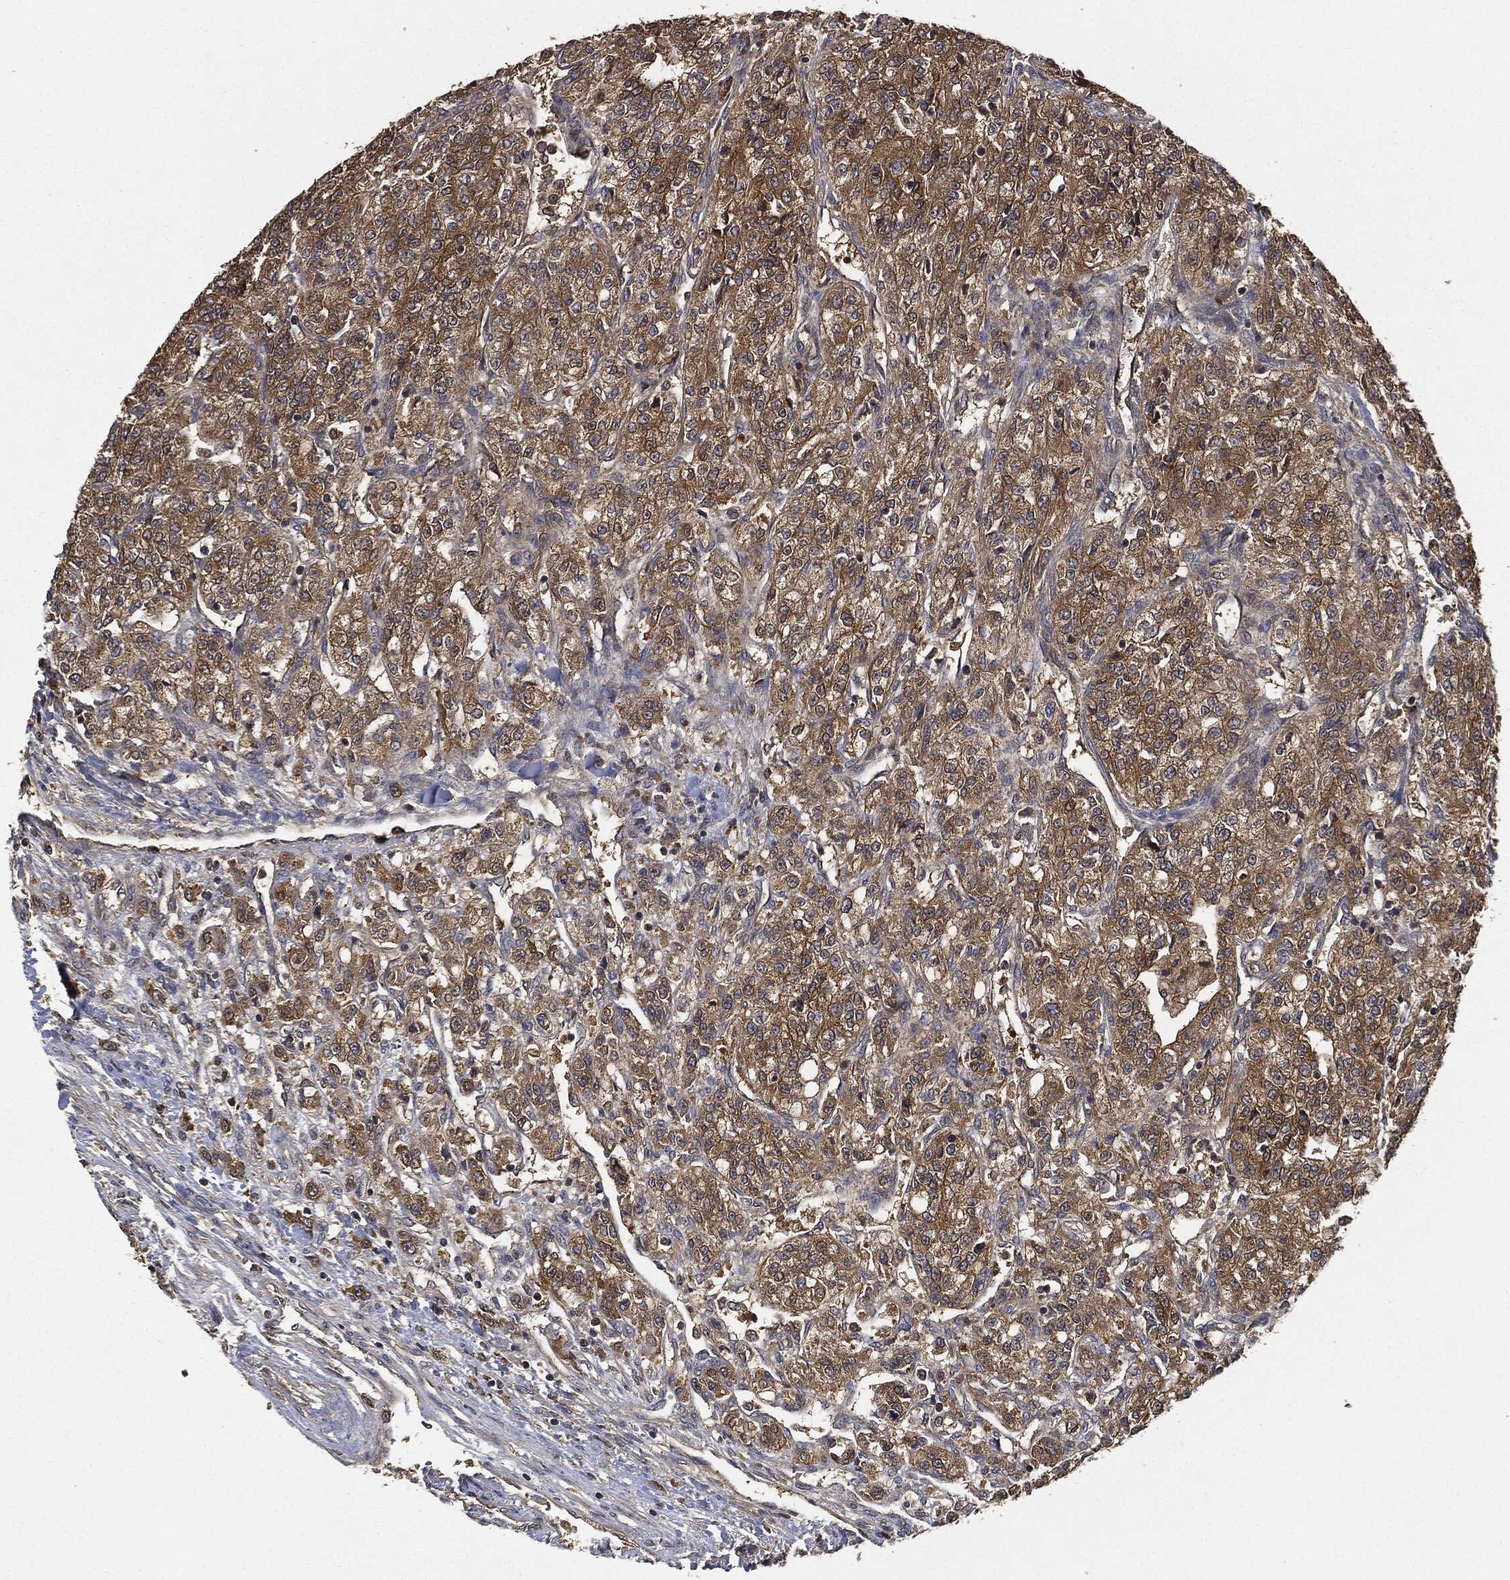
{"staining": {"intensity": "moderate", "quantity": ">75%", "location": "cytoplasmic/membranous"}, "tissue": "renal cancer", "cell_type": "Tumor cells", "image_type": "cancer", "snomed": [{"axis": "morphology", "description": "Adenocarcinoma, NOS"}, {"axis": "topography", "description": "Kidney"}], "caption": "Immunohistochemical staining of human renal adenocarcinoma demonstrates medium levels of moderate cytoplasmic/membranous staining in approximately >75% of tumor cells.", "gene": "BRAF", "patient": {"sex": "female", "age": 63}}